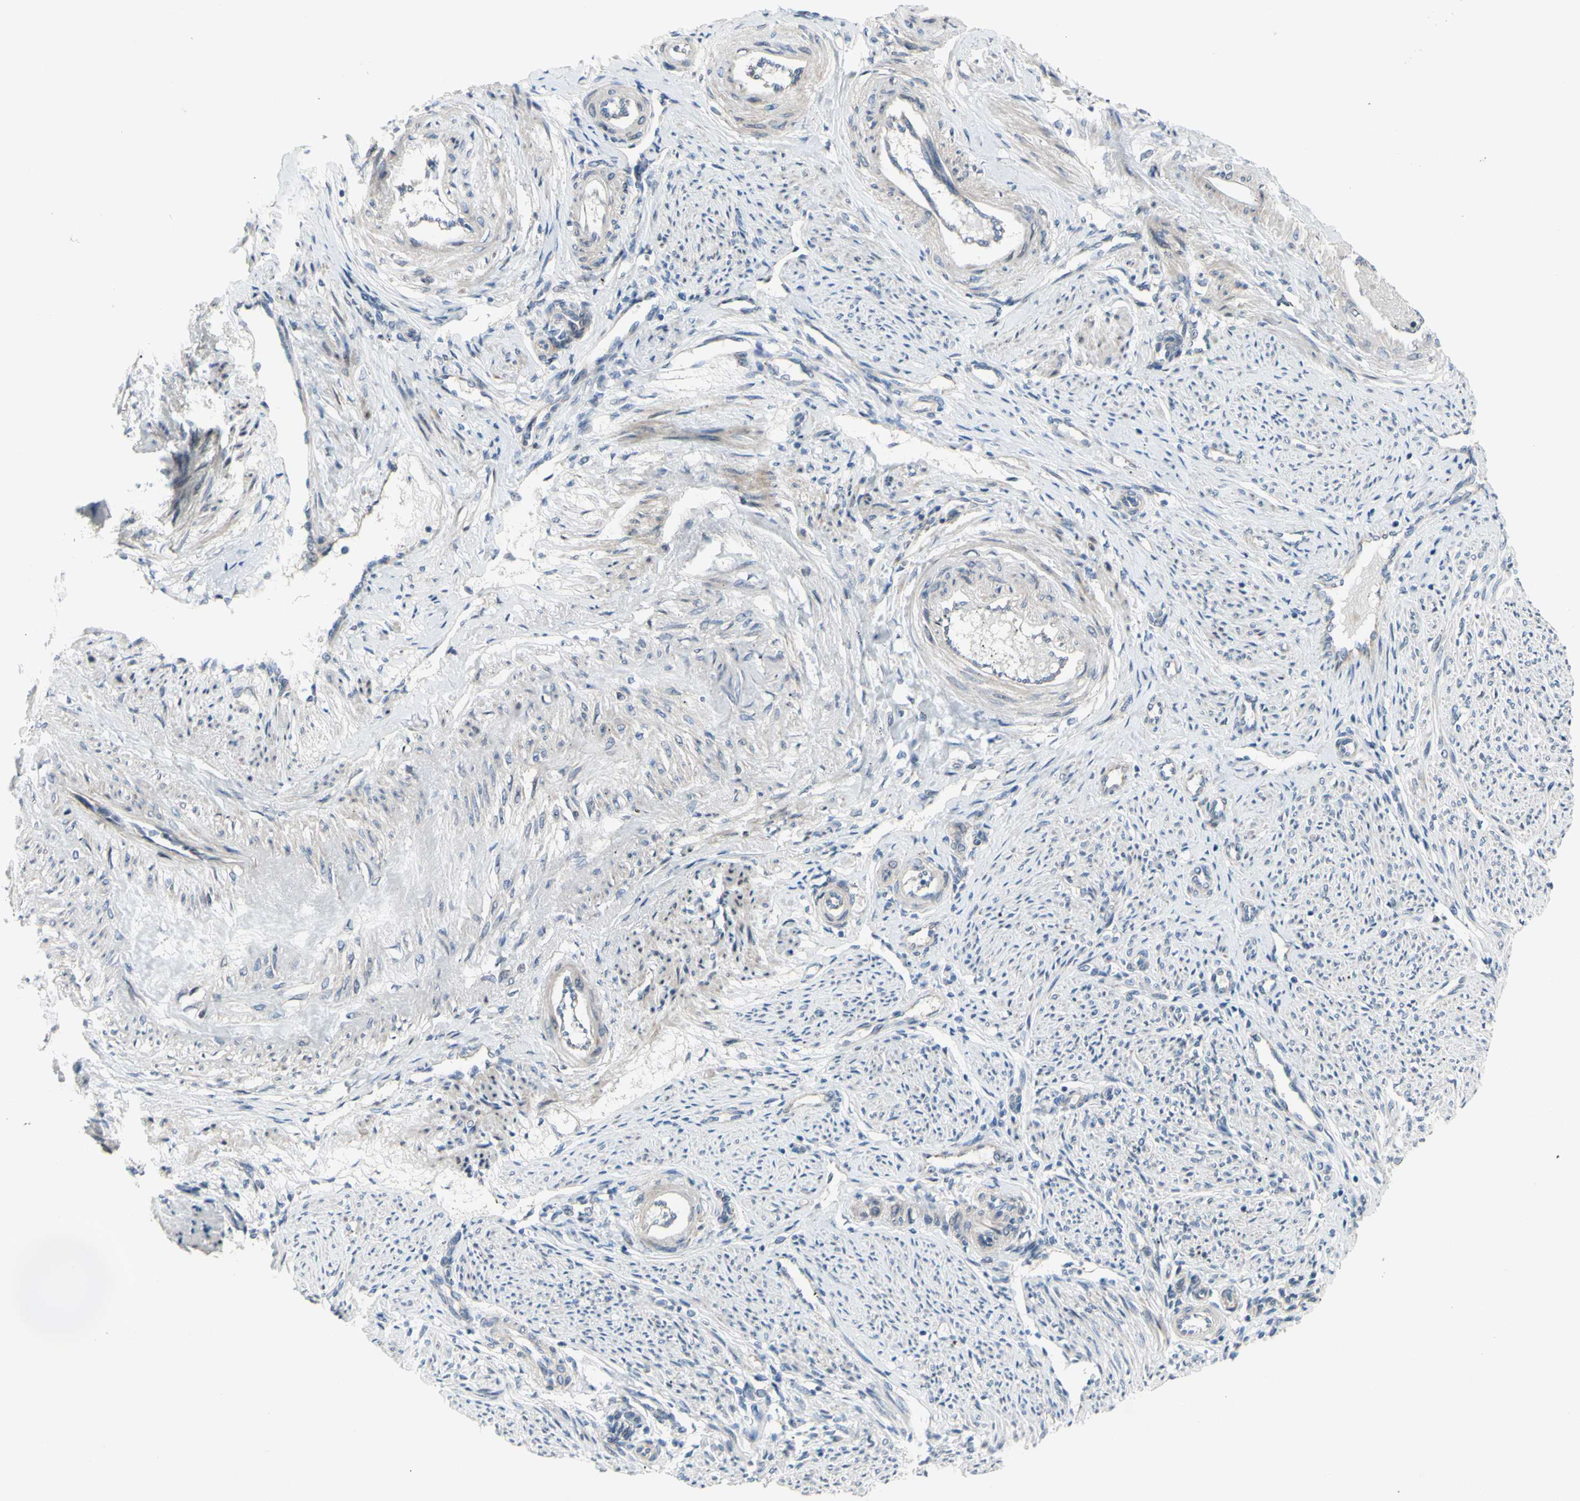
{"staining": {"intensity": "weak", "quantity": "<25%", "location": "cytoplasmic/membranous"}, "tissue": "endometrium", "cell_type": "Cells in endometrial stroma", "image_type": "normal", "snomed": [{"axis": "morphology", "description": "Normal tissue, NOS"}, {"axis": "topography", "description": "Endometrium"}], "caption": "Image shows no significant protein staining in cells in endometrial stroma of unremarkable endometrium. The staining is performed using DAB (3,3'-diaminobenzidine) brown chromogen with nuclei counter-stained in using hematoxylin.", "gene": "GRAMD2B", "patient": {"sex": "female", "age": 42}}